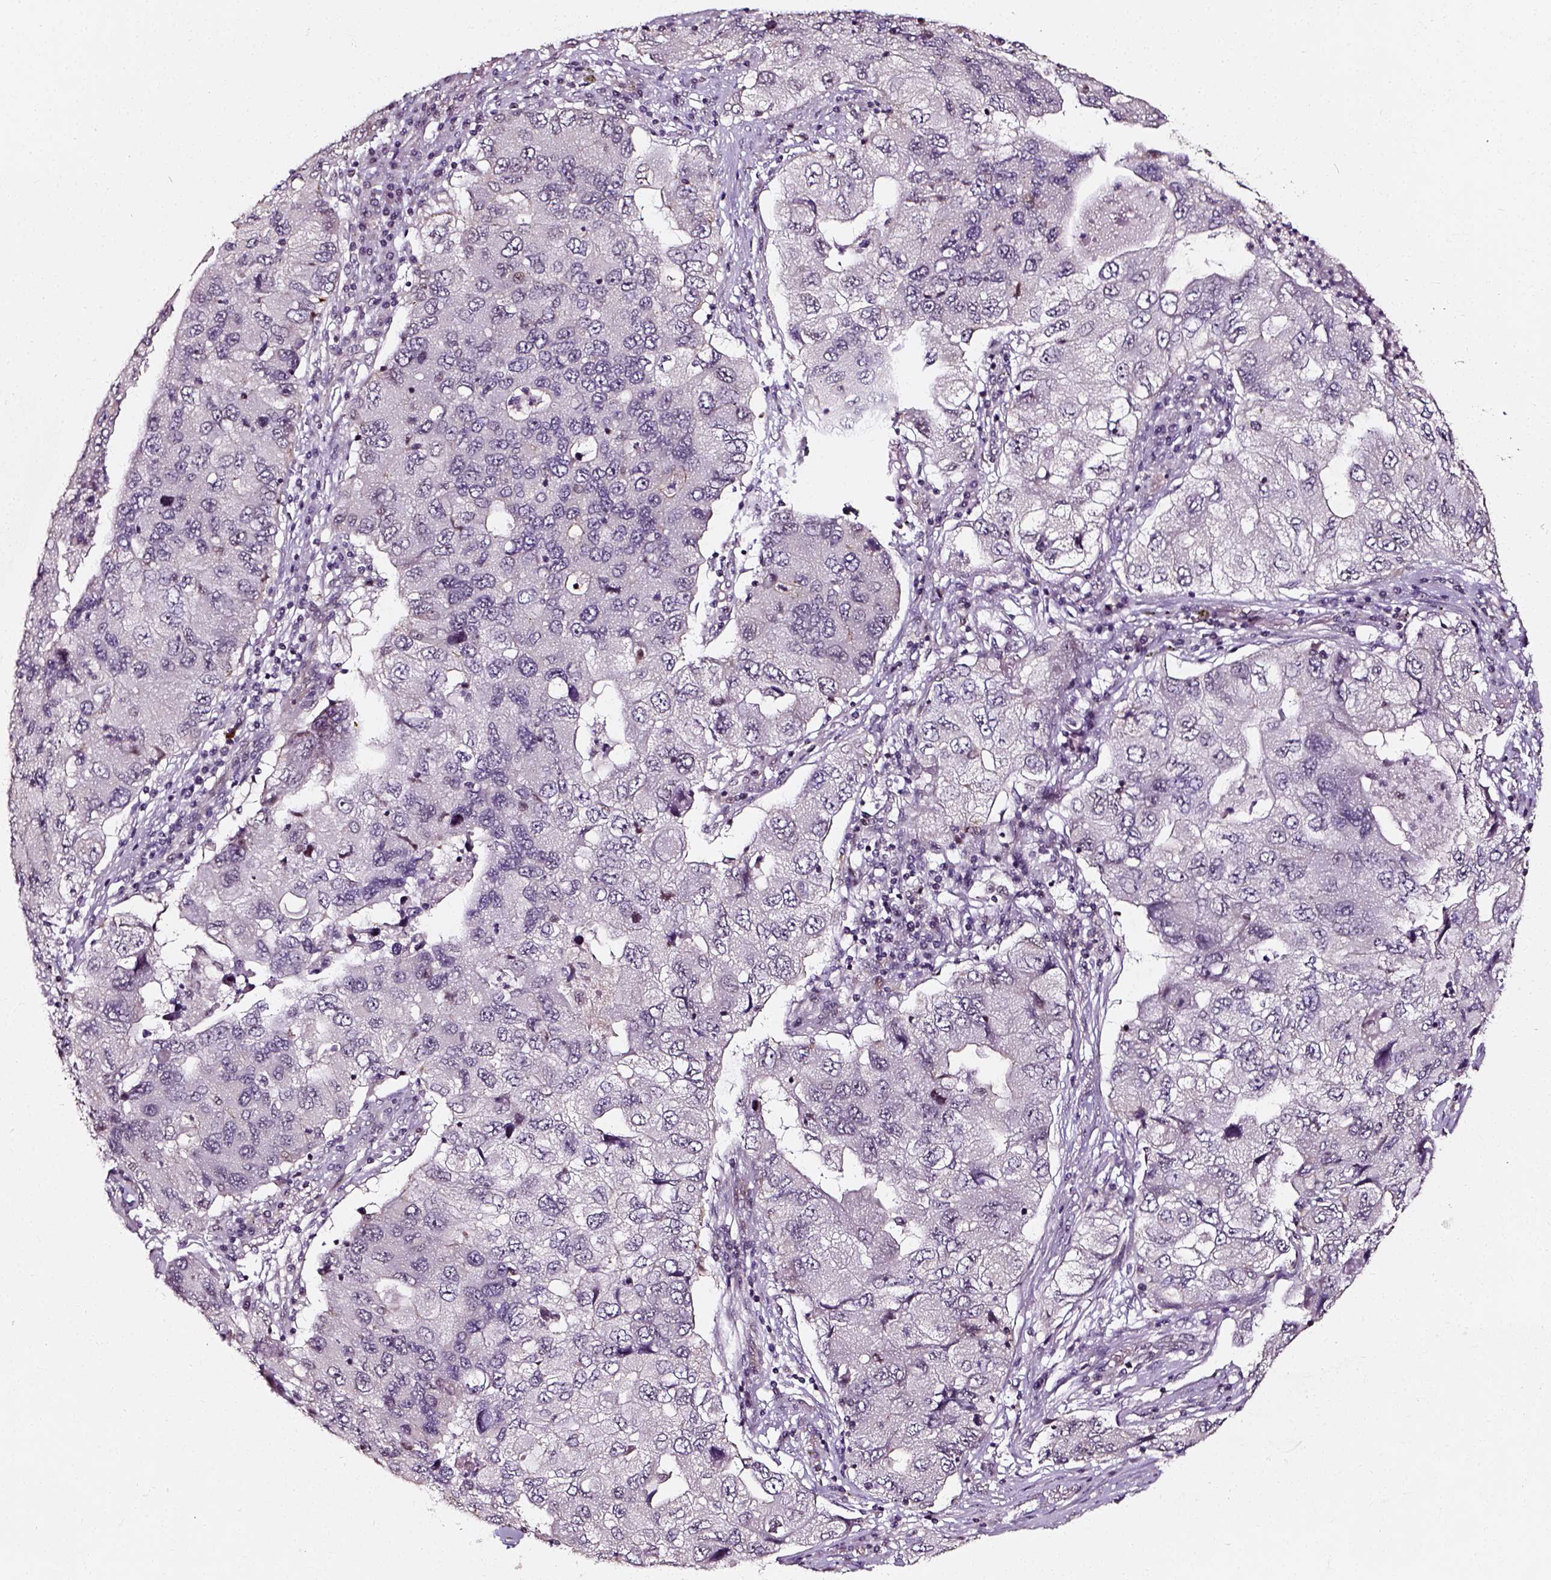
{"staining": {"intensity": "negative", "quantity": "none", "location": "none"}, "tissue": "lung cancer", "cell_type": "Tumor cells", "image_type": "cancer", "snomed": [{"axis": "morphology", "description": "Adenocarcinoma, NOS"}, {"axis": "morphology", "description": "Adenocarcinoma, metastatic, NOS"}, {"axis": "topography", "description": "Lymph node"}, {"axis": "topography", "description": "Lung"}], "caption": "This is an IHC photomicrograph of human lung metastatic adenocarcinoma. There is no expression in tumor cells.", "gene": "NACC1", "patient": {"sex": "female", "age": 54}}